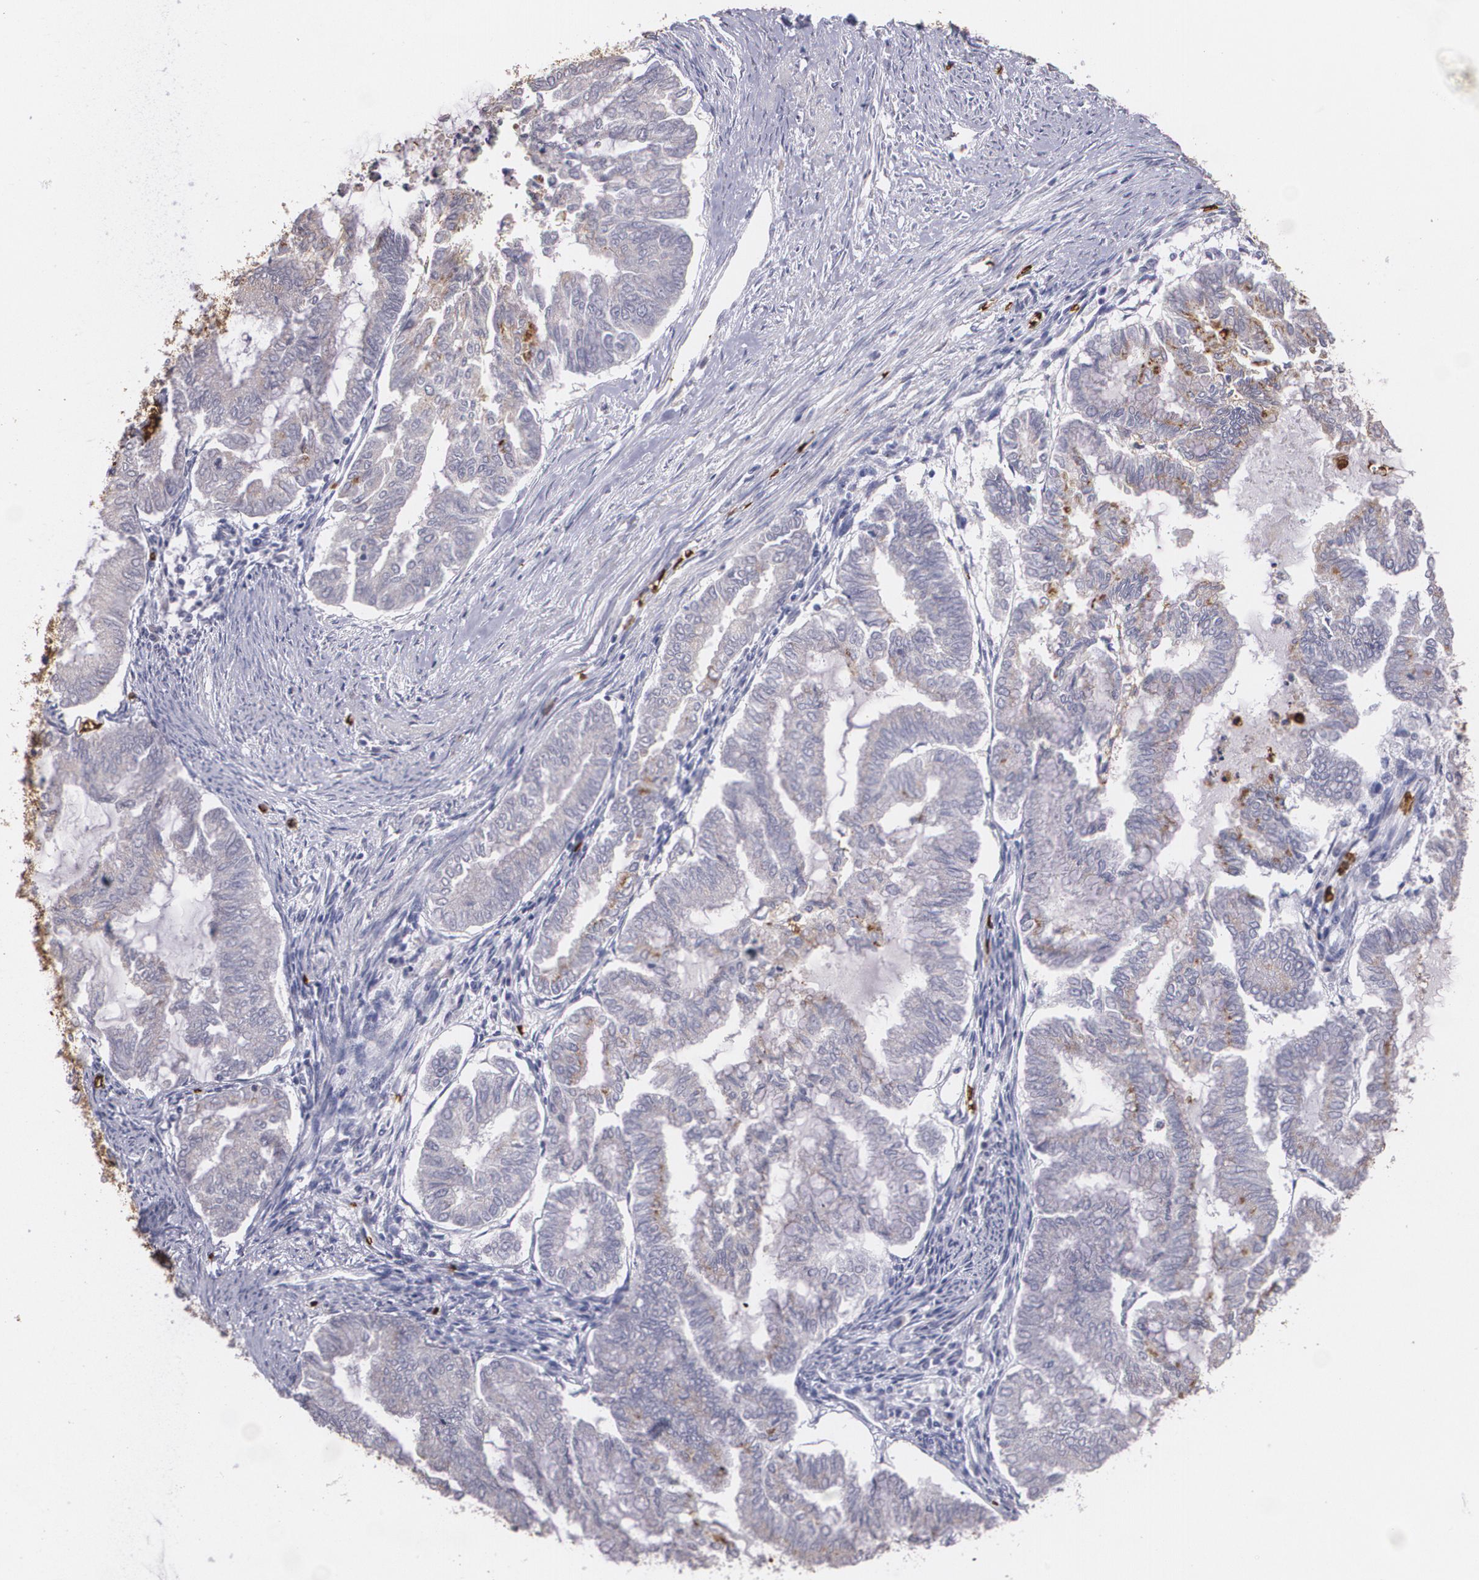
{"staining": {"intensity": "weak", "quantity": "25%-75%", "location": "cytoplasmic/membranous"}, "tissue": "endometrial cancer", "cell_type": "Tumor cells", "image_type": "cancer", "snomed": [{"axis": "morphology", "description": "Adenocarcinoma, NOS"}, {"axis": "topography", "description": "Endometrium"}], "caption": "Protein staining shows weak cytoplasmic/membranous expression in approximately 25%-75% of tumor cells in adenocarcinoma (endometrial). (DAB IHC with brightfield microscopy, high magnification).", "gene": "SLC2A1", "patient": {"sex": "female", "age": 79}}